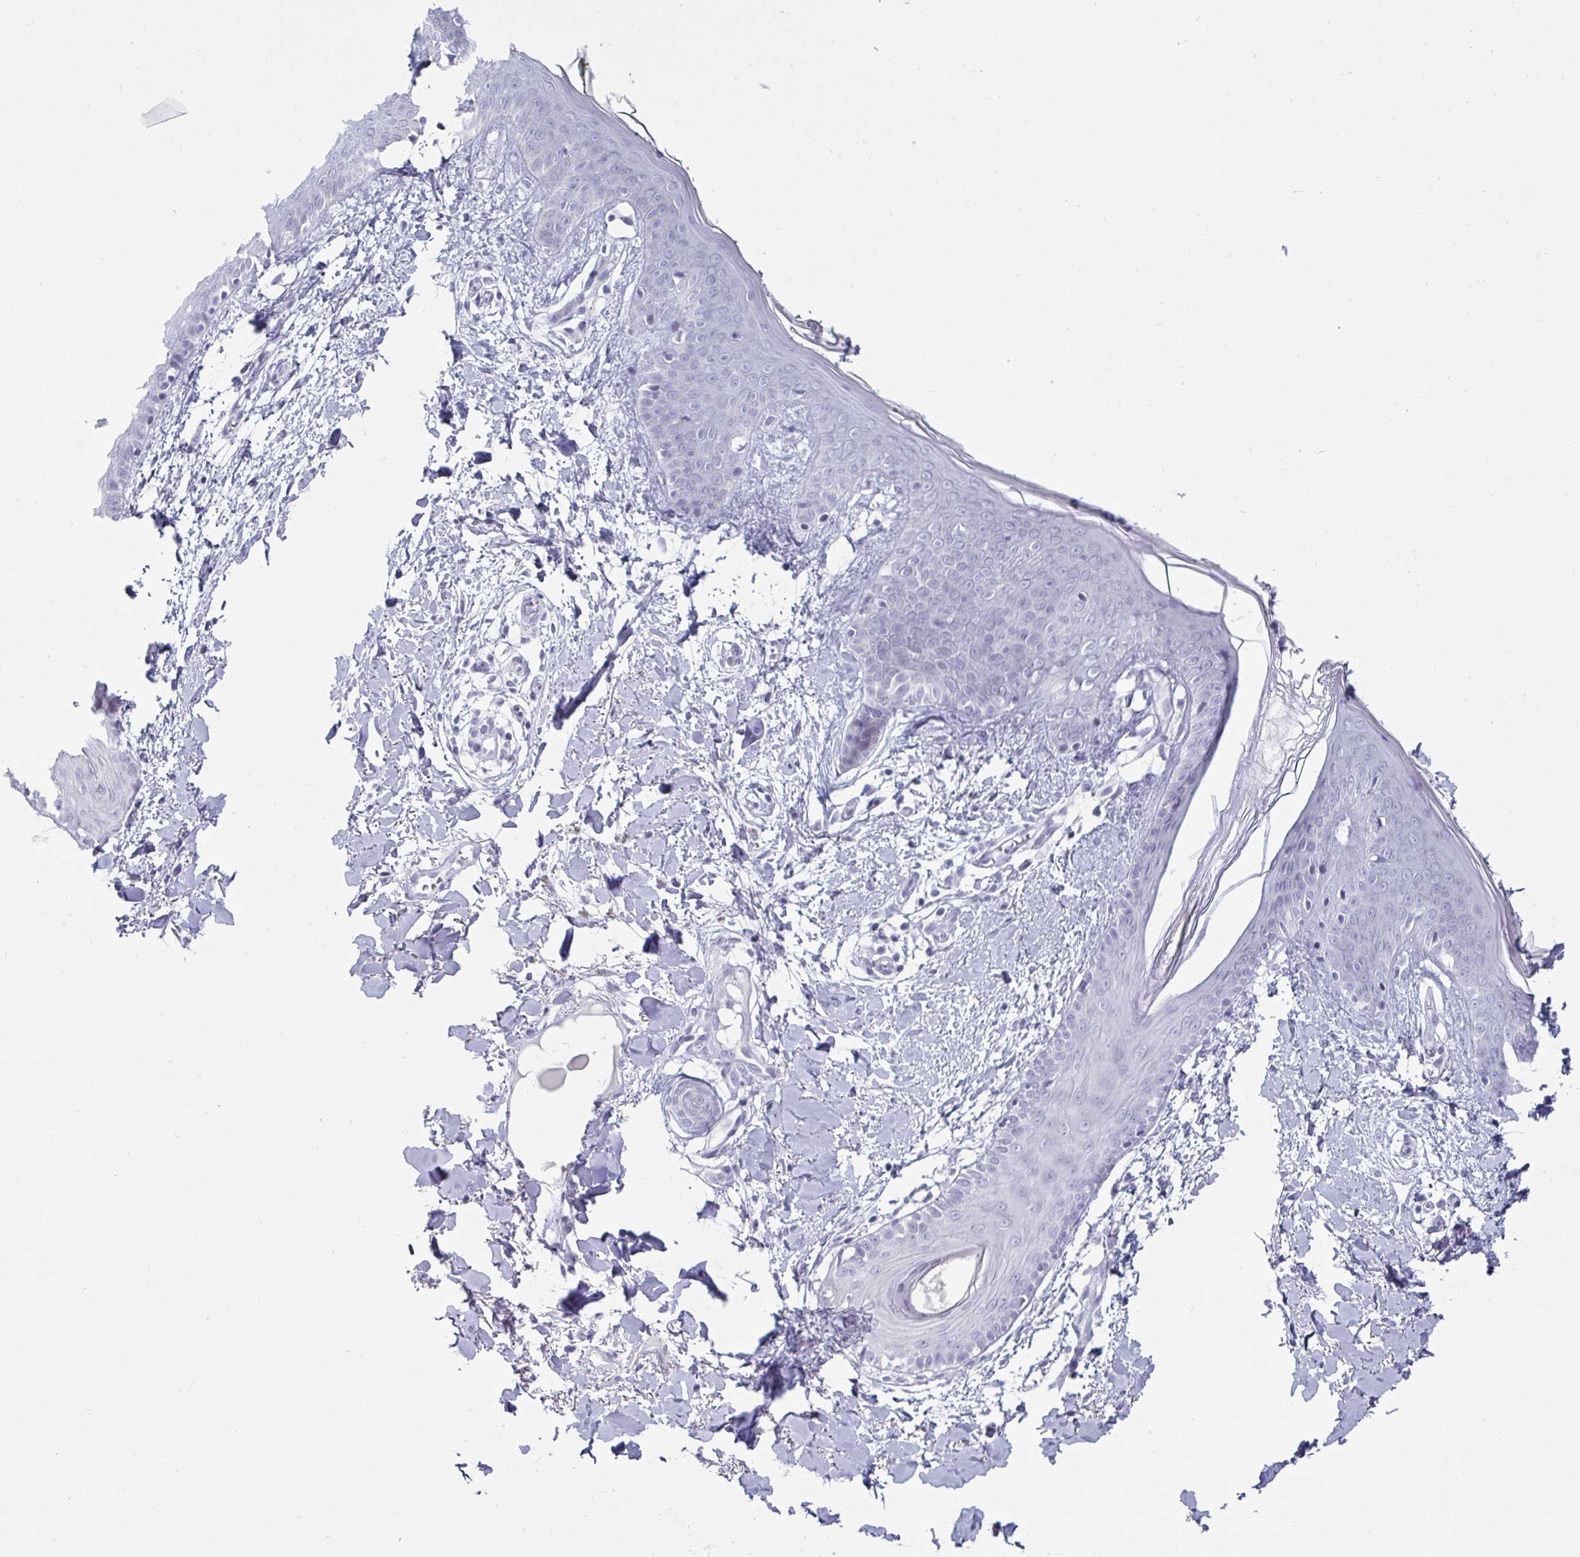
{"staining": {"intensity": "negative", "quantity": "none", "location": "none"}, "tissue": "skin", "cell_type": "Fibroblasts", "image_type": "normal", "snomed": [{"axis": "morphology", "description": "Normal tissue, NOS"}, {"axis": "topography", "description": "Skin"}], "caption": "Protein analysis of normal skin reveals no significant staining in fibroblasts.", "gene": "VSIG10L", "patient": {"sex": "female", "age": 34}}